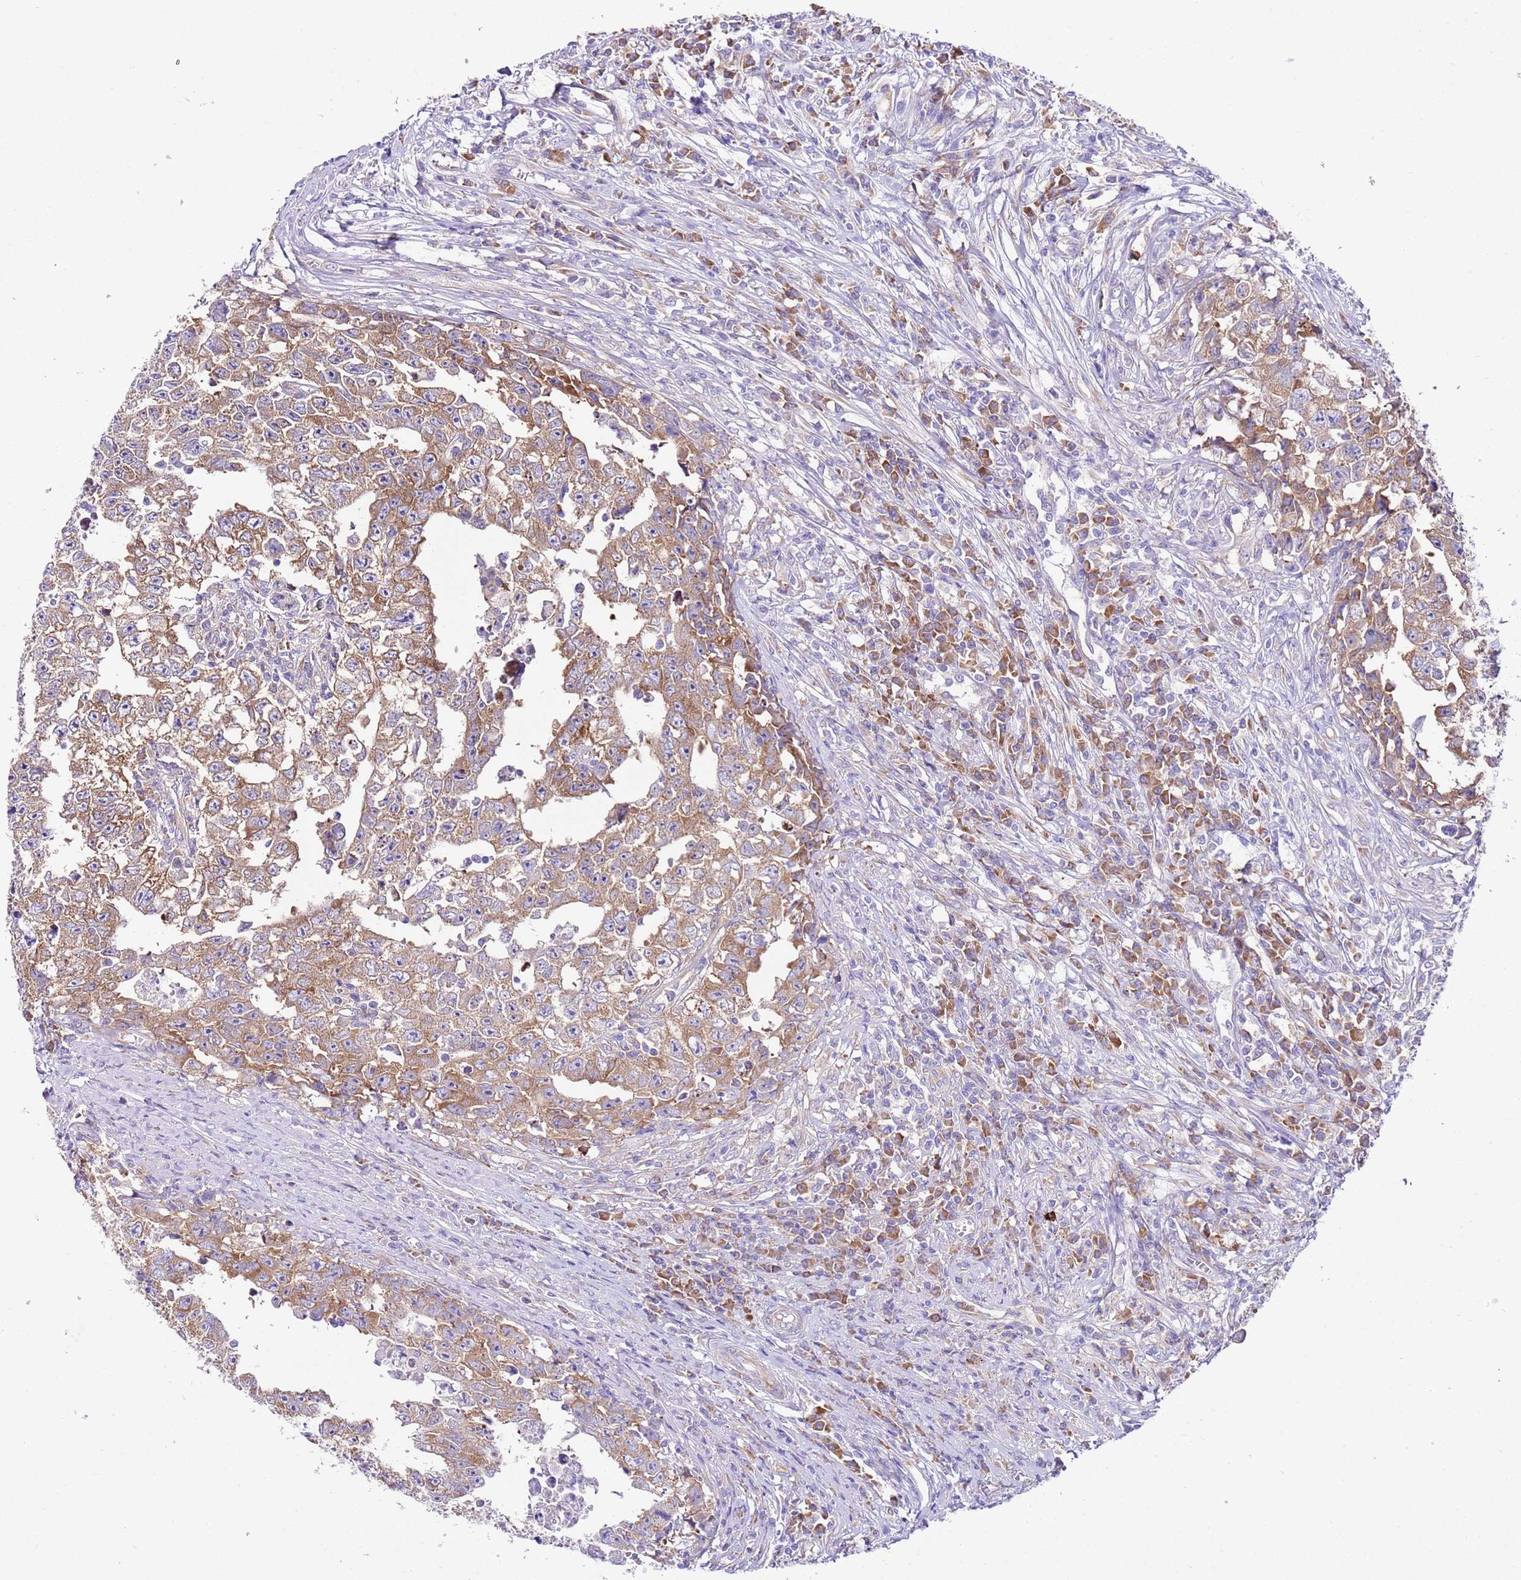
{"staining": {"intensity": "moderate", "quantity": ">75%", "location": "cytoplasmic/membranous"}, "tissue": "testis cancer", "cell_type": "Tumor cells", "image_type": "cancer", "snomed": [{"axis": "morphology", "description": "Carcinoma, Embryonal, NOS"}, {"axis": "topography", "description": "Testis"}], "caption": "A histopathology image showing moderate cytoplasmic/membranous staining in approximately >75% of tumor cells in embryonal carcinoma (testis), as visualized by brown immunohistochemical staining.", "gene": "RPS10", "patient": {"sex": "male", "age": 25}}